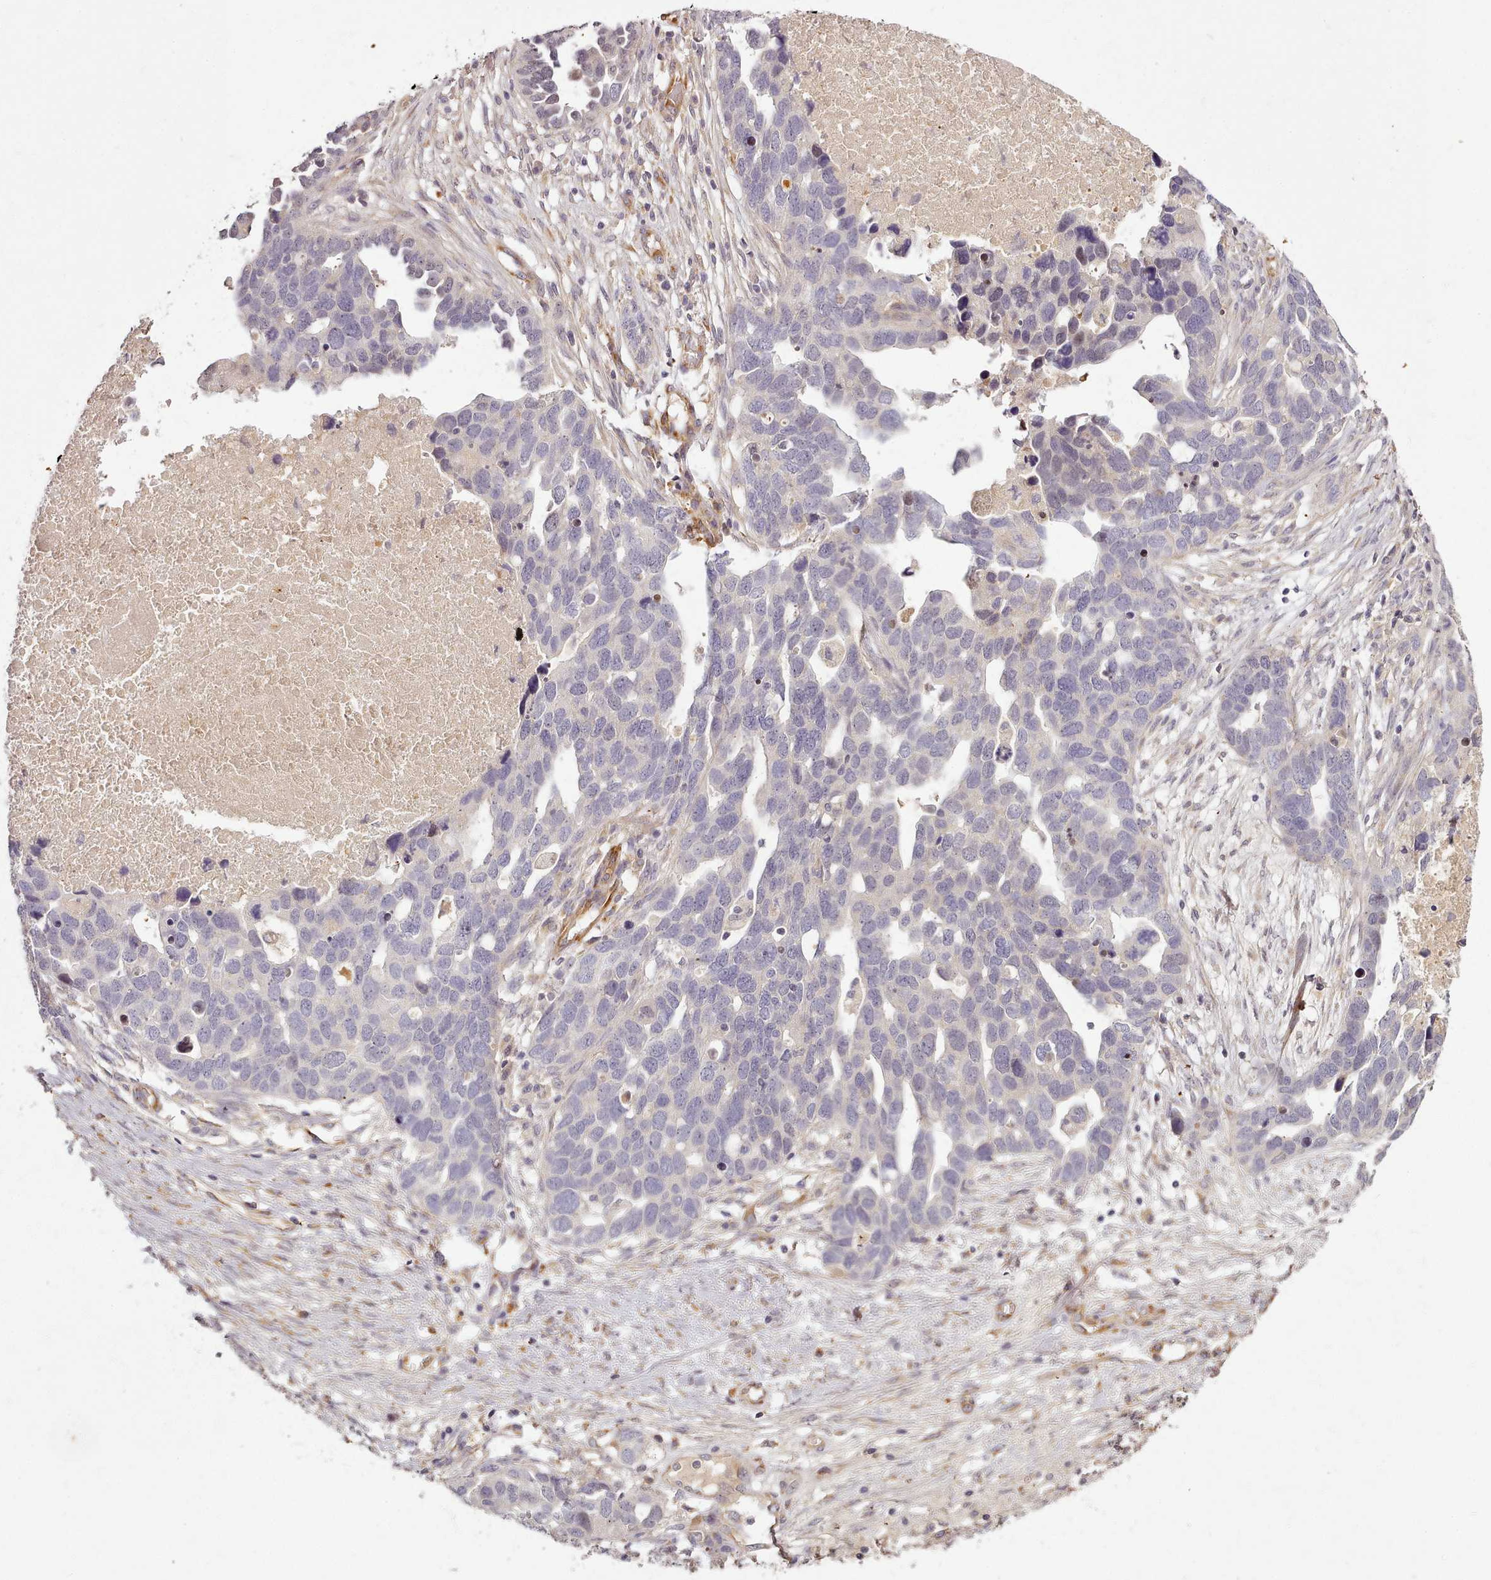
{"staining": {"intensity": "negative", "quantity": "none", "location": "none"}, "tissue": "ovarian cancer", "cell_type": "Tumor cells", "image_type": "cancer", "snomed": [{"axis": "morphology", "description": "Cystadenocarcinoma, serous, NOS"}, {"axis": "topography", "description": "Ovary"}], "caption": "Ovarian cancer stained for a protein using IHC displays no staining tumor cells.", "gene": "C1QTNF5", "patient": {"sex": "female", "age": 54}}